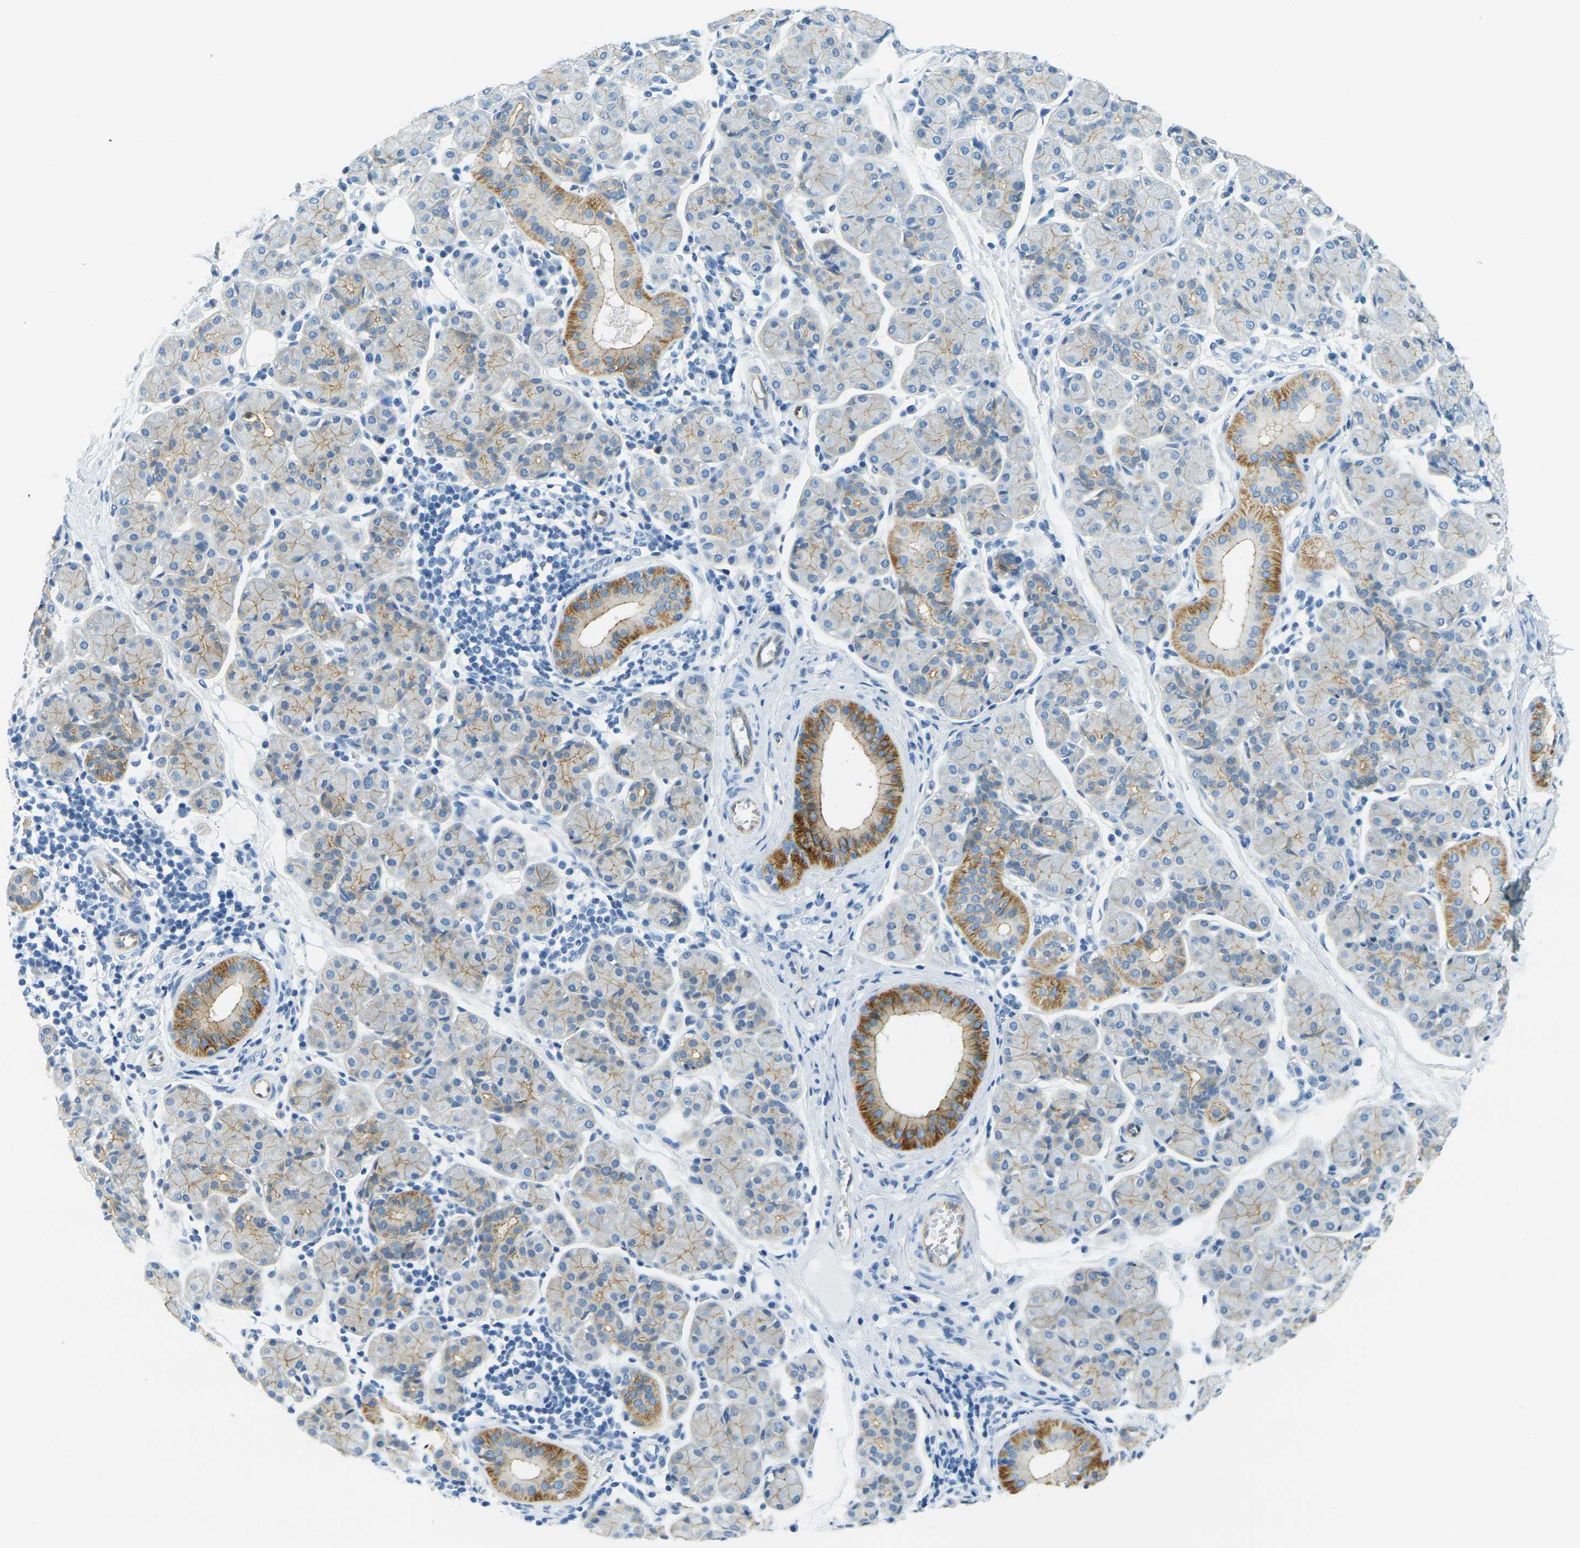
{"staining": {"intensity": "moderate", "quantity": "25%-75%", "location": "cytoplasmic/membranous"}, "tissue": "salivary gland", "cell_type": "Glandular cells", "image_type": "normal", "snomed": [{"axis": "morphology", "description": "Normal tissue, NOS"}, {"axis": "morphology", "description": "Inflammation, NOS"}, {"axis": "topography", "description": "Lymph node"}, {"axis": "topography", "description": "Salivary gland"}], "caption": "This photomicrograph demonstrates IHC staining of benign salivary gland, with medium moderate cytoplasmic/membranous positivity in about 25%-75% of glandular cells.", "gene": "OCLN", "patient": {"sex": "male", "age": 3}}